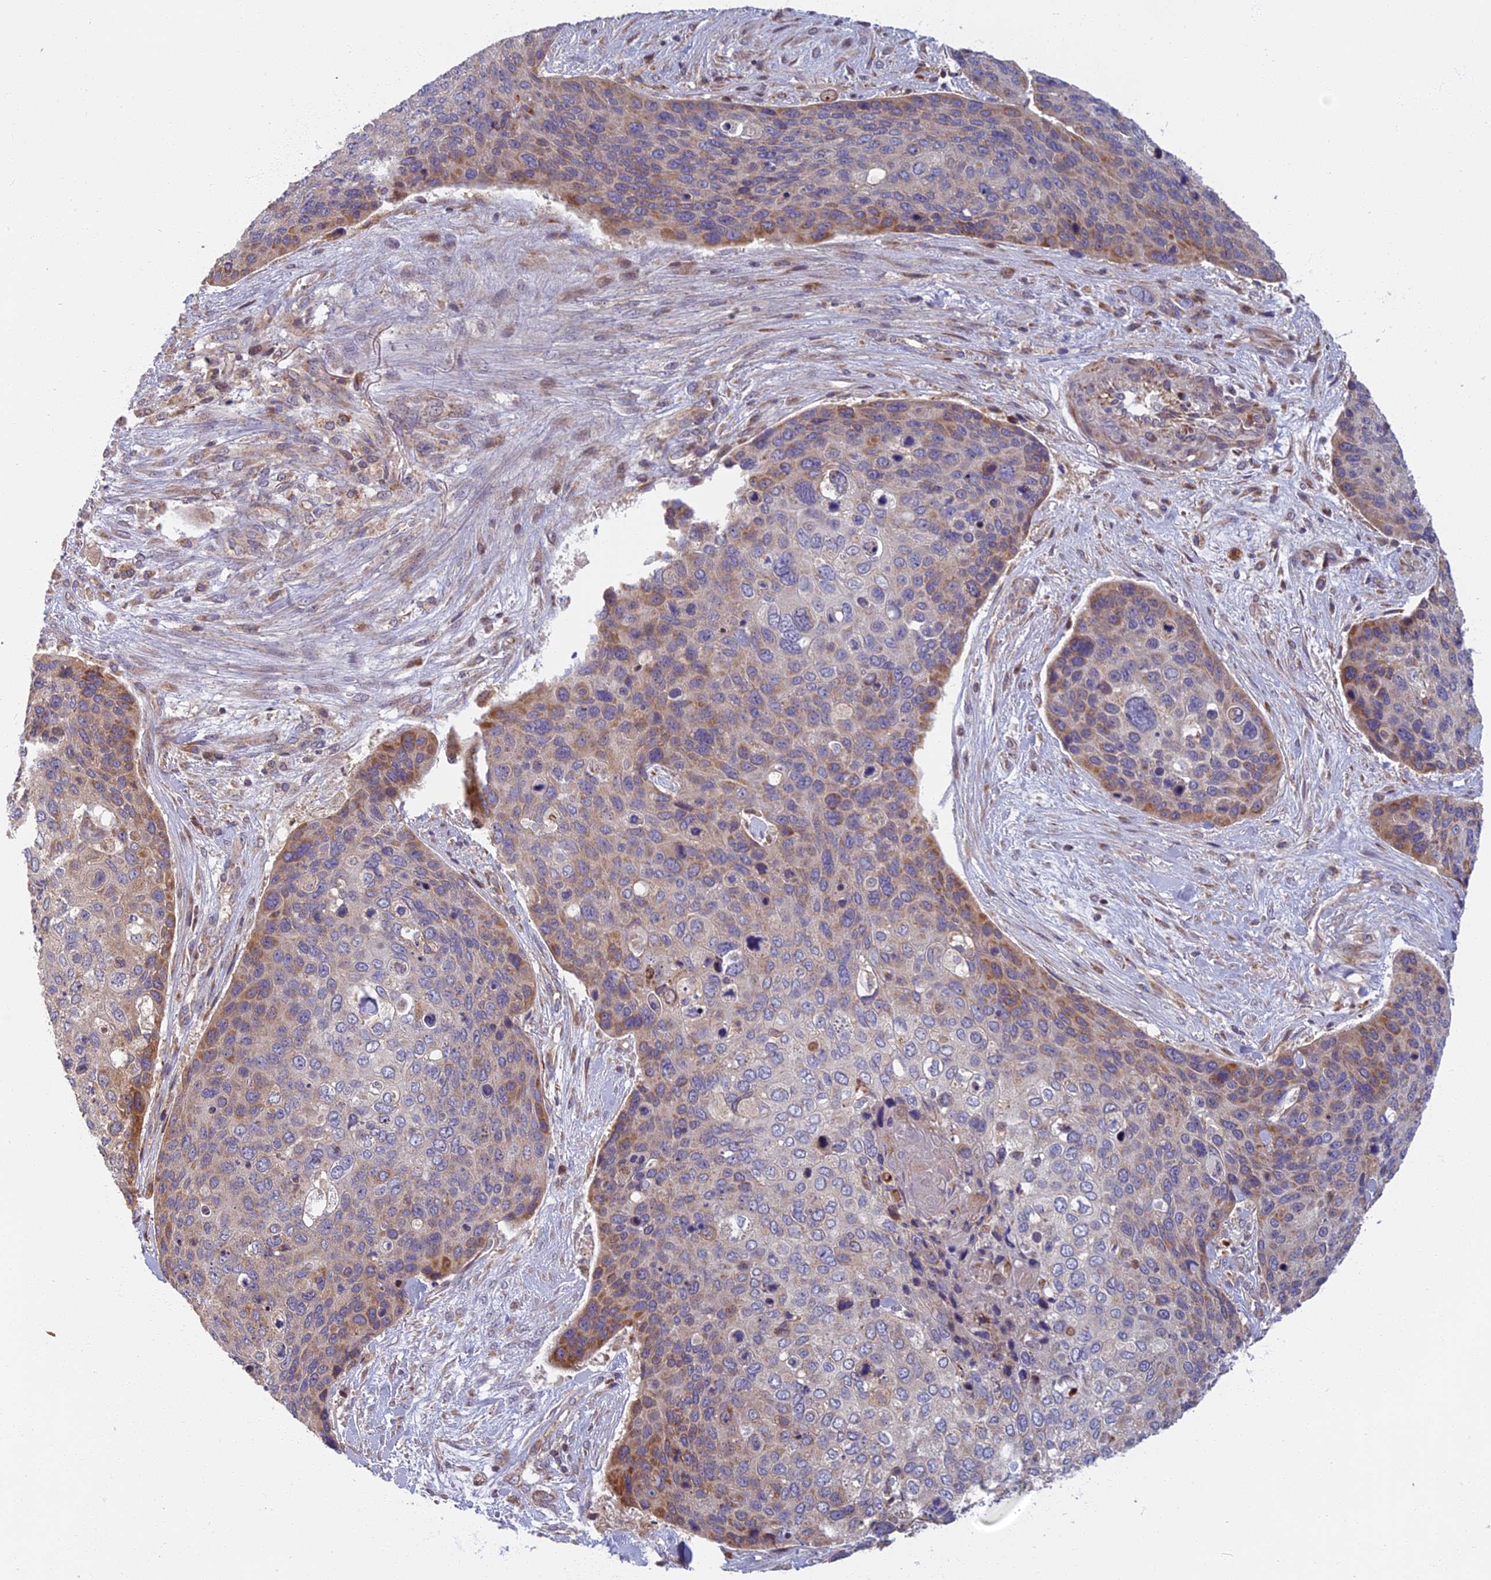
{"staining": {"intensity": "moderate", "quantity": "<25%", "location": "cytoplasmic/membranous"}, "tissue": "skin cancer", "cell_type": "Tumor cells", "image_type": "cancer", "snomed": [{"axis": "morphology", "description": "Basal cell carcinoma"}, {"axis": "topography", "description": "Skin"}], "caption": "Basal cell carcinoma (skin) stained with a brown dye exhibits moderate cytoplasmic/membranous positive expression in about <25% of tumor cells.", "gene": "EDAR", "patient": {"sex": "female", "age": 74}}